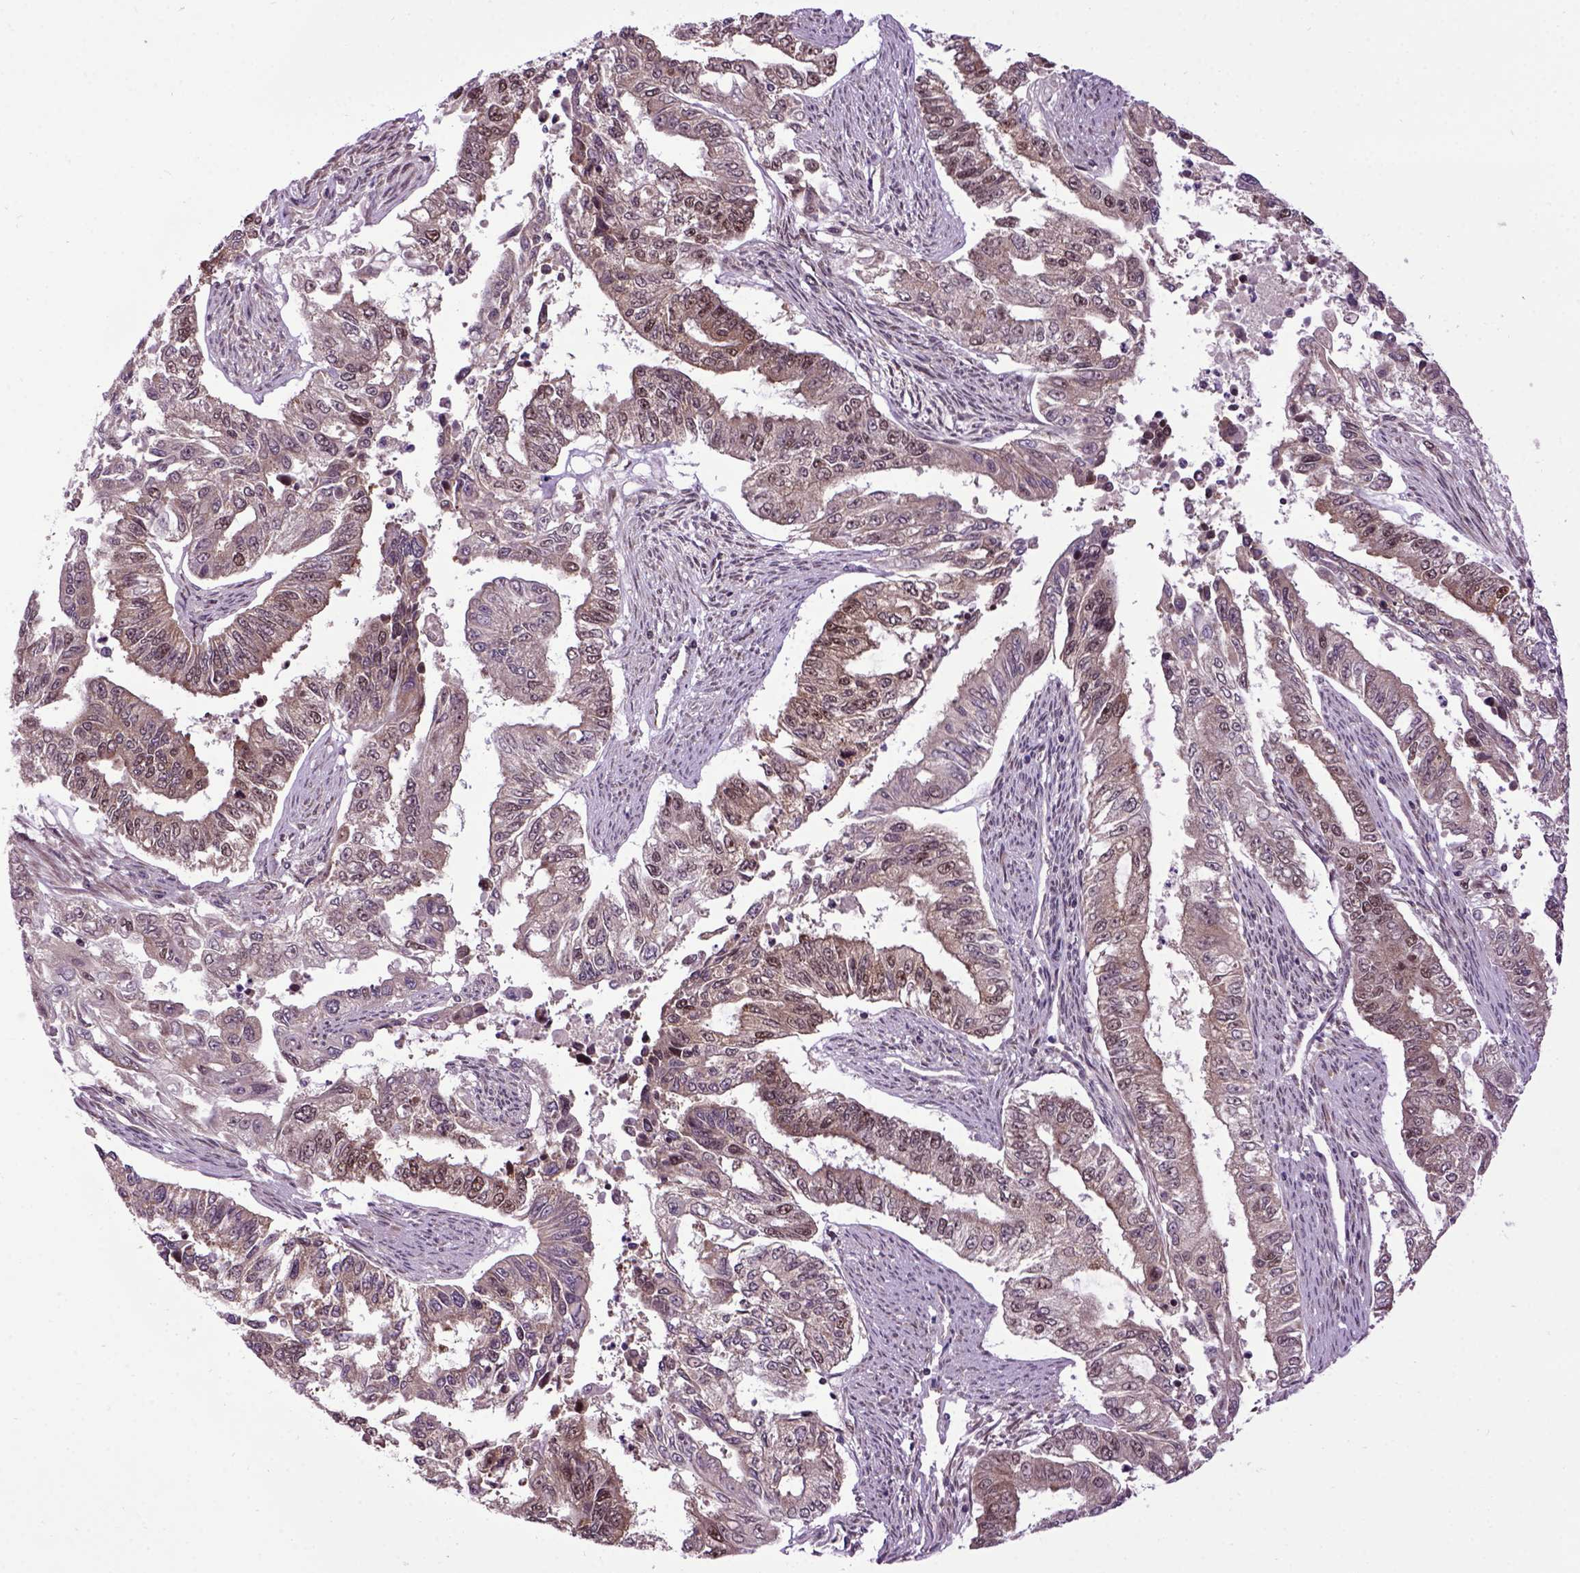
{"staining": {"intensity": "moderate", "quantity": ">75%", "location": "cytoplasmic/membranous,nuclear"}, "tissue": "endometrial cancer", "cell_type": "Tumor cells", "image_type": "cancer", "snomed": [{"axis": "morphology", "description": "Adenocarcinoma, NOS"}, {"axis": "topography", "description": "Uterus"}], "caption": "Adenocarcinoma (endometrial) stained with a protein marker displays moderate staining in tumor cells.", "gene": "WDR48", "patient": {"sex": "female", "age": 59}}